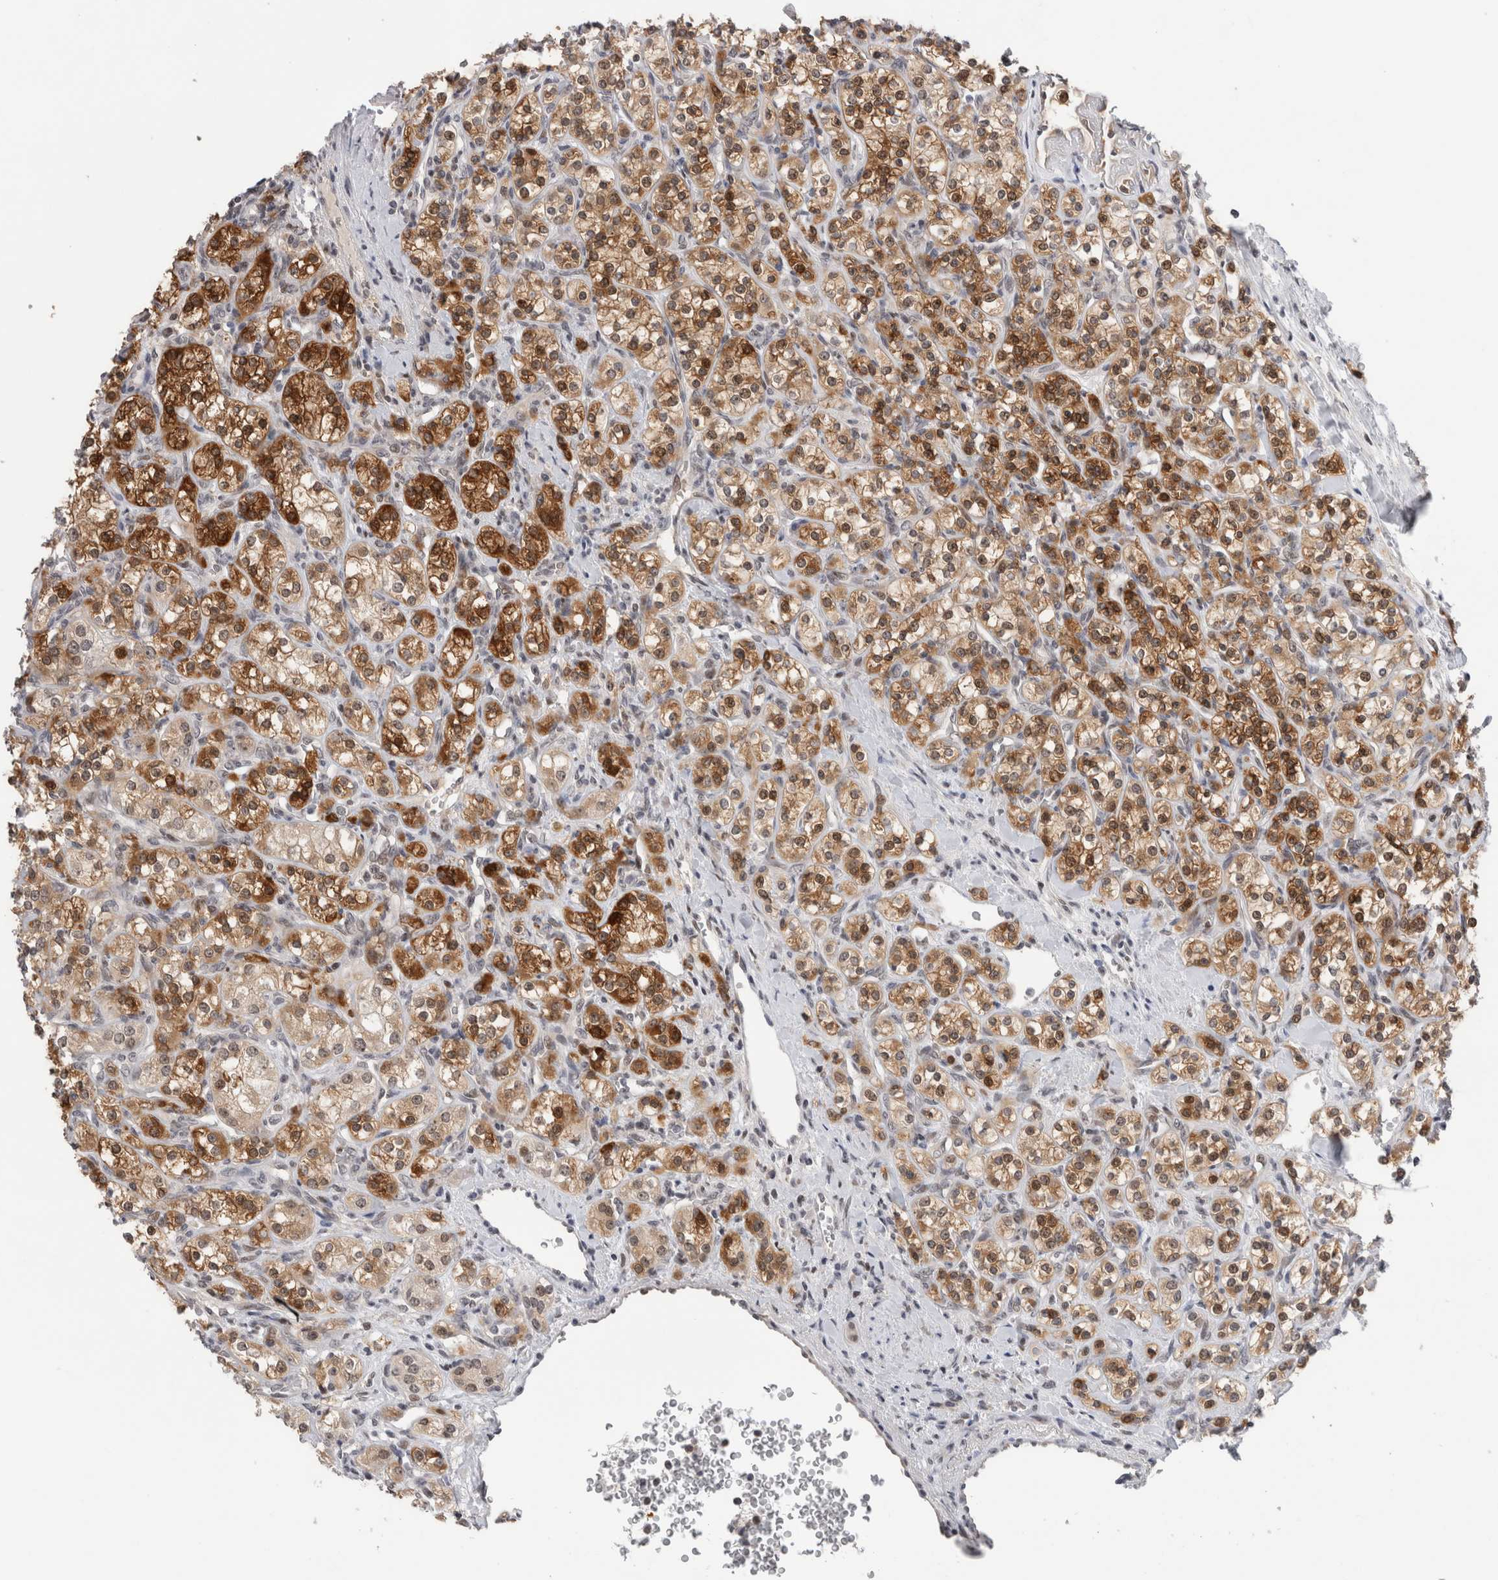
{"staining": {"intensity": "strong", "quantity": "25%-75%", "location": "cytoplasmic/membranous,nuclear"}, "tissue": "renal cancer", "cell_type": "Tumor cells", "image_type": "cancer", "snomed": [{"axis": "morphology", "description": "Adenocarcinoma, NOS"}, {"axis": "topography", "description": "Kidney"}], "caption": "Immunohistochemical staining of renal cancer (adenocarcinoma) shows high levels of strong cytoplasmic/membranous and nuclear expression in approximately 25%-75% of tumor cells.", "gene": "ZNF521", "patient": {"sex": "male", "age": 77}}